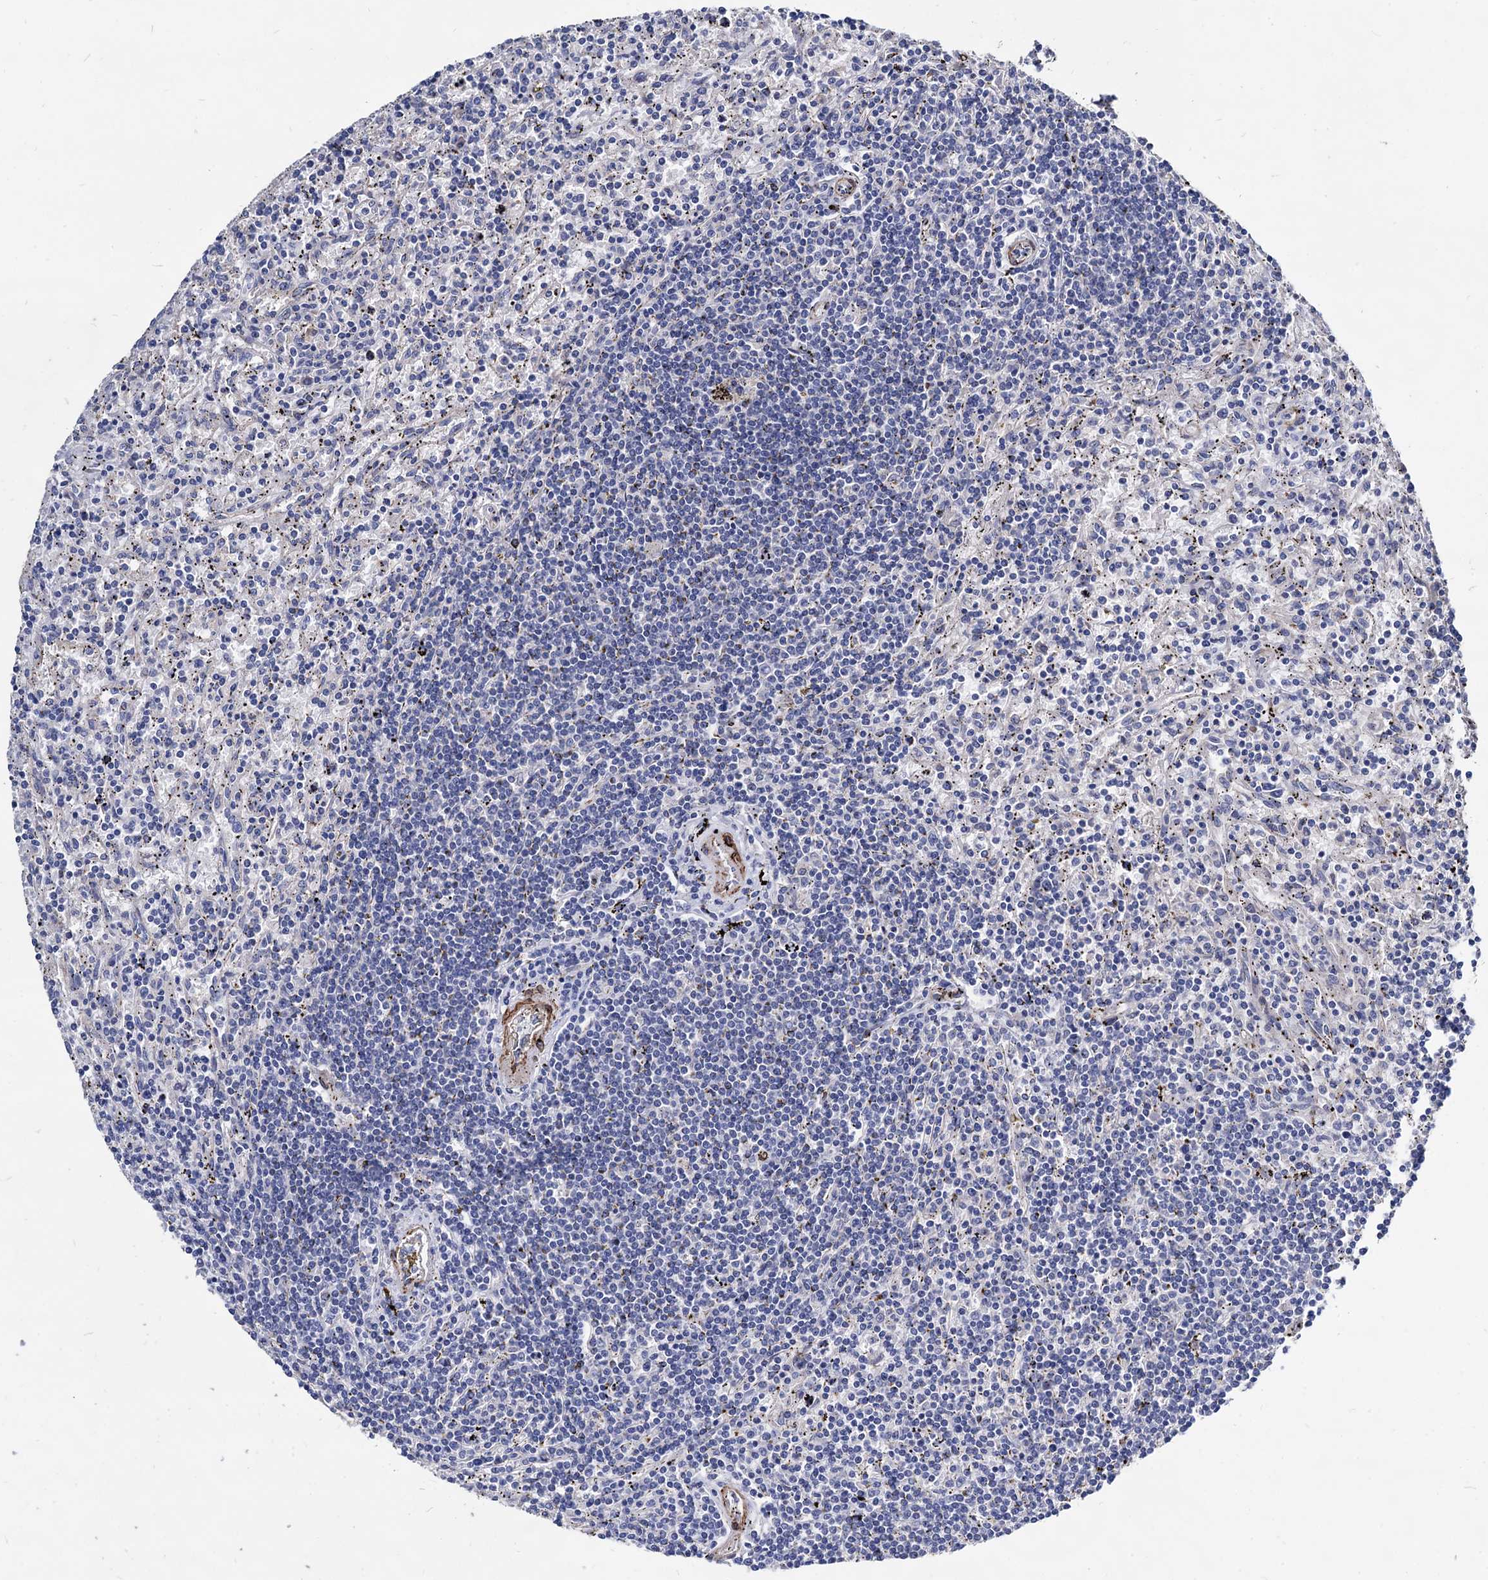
{"staining": {"intensity": "negative", "quantity": "none", "location": "none"}, "tissue": "lymphoma", "cell_type": "Tumor cells", "image_type": "cancer", "snomed": [{"axis": "morphology", "description": "Malignant lymphoma, non-Hodgkin's type, Low grade"}, {"axis": "topography", "description": "Spleen"}], "caption": "Tumor cells are negative for brown protein staining in malignant lymphoma, non-Hodgkin's type (low-grade). Nuclei are stained in blue.", "gene": "WDR11", "patient": {"sex": "male", "age": 76}}